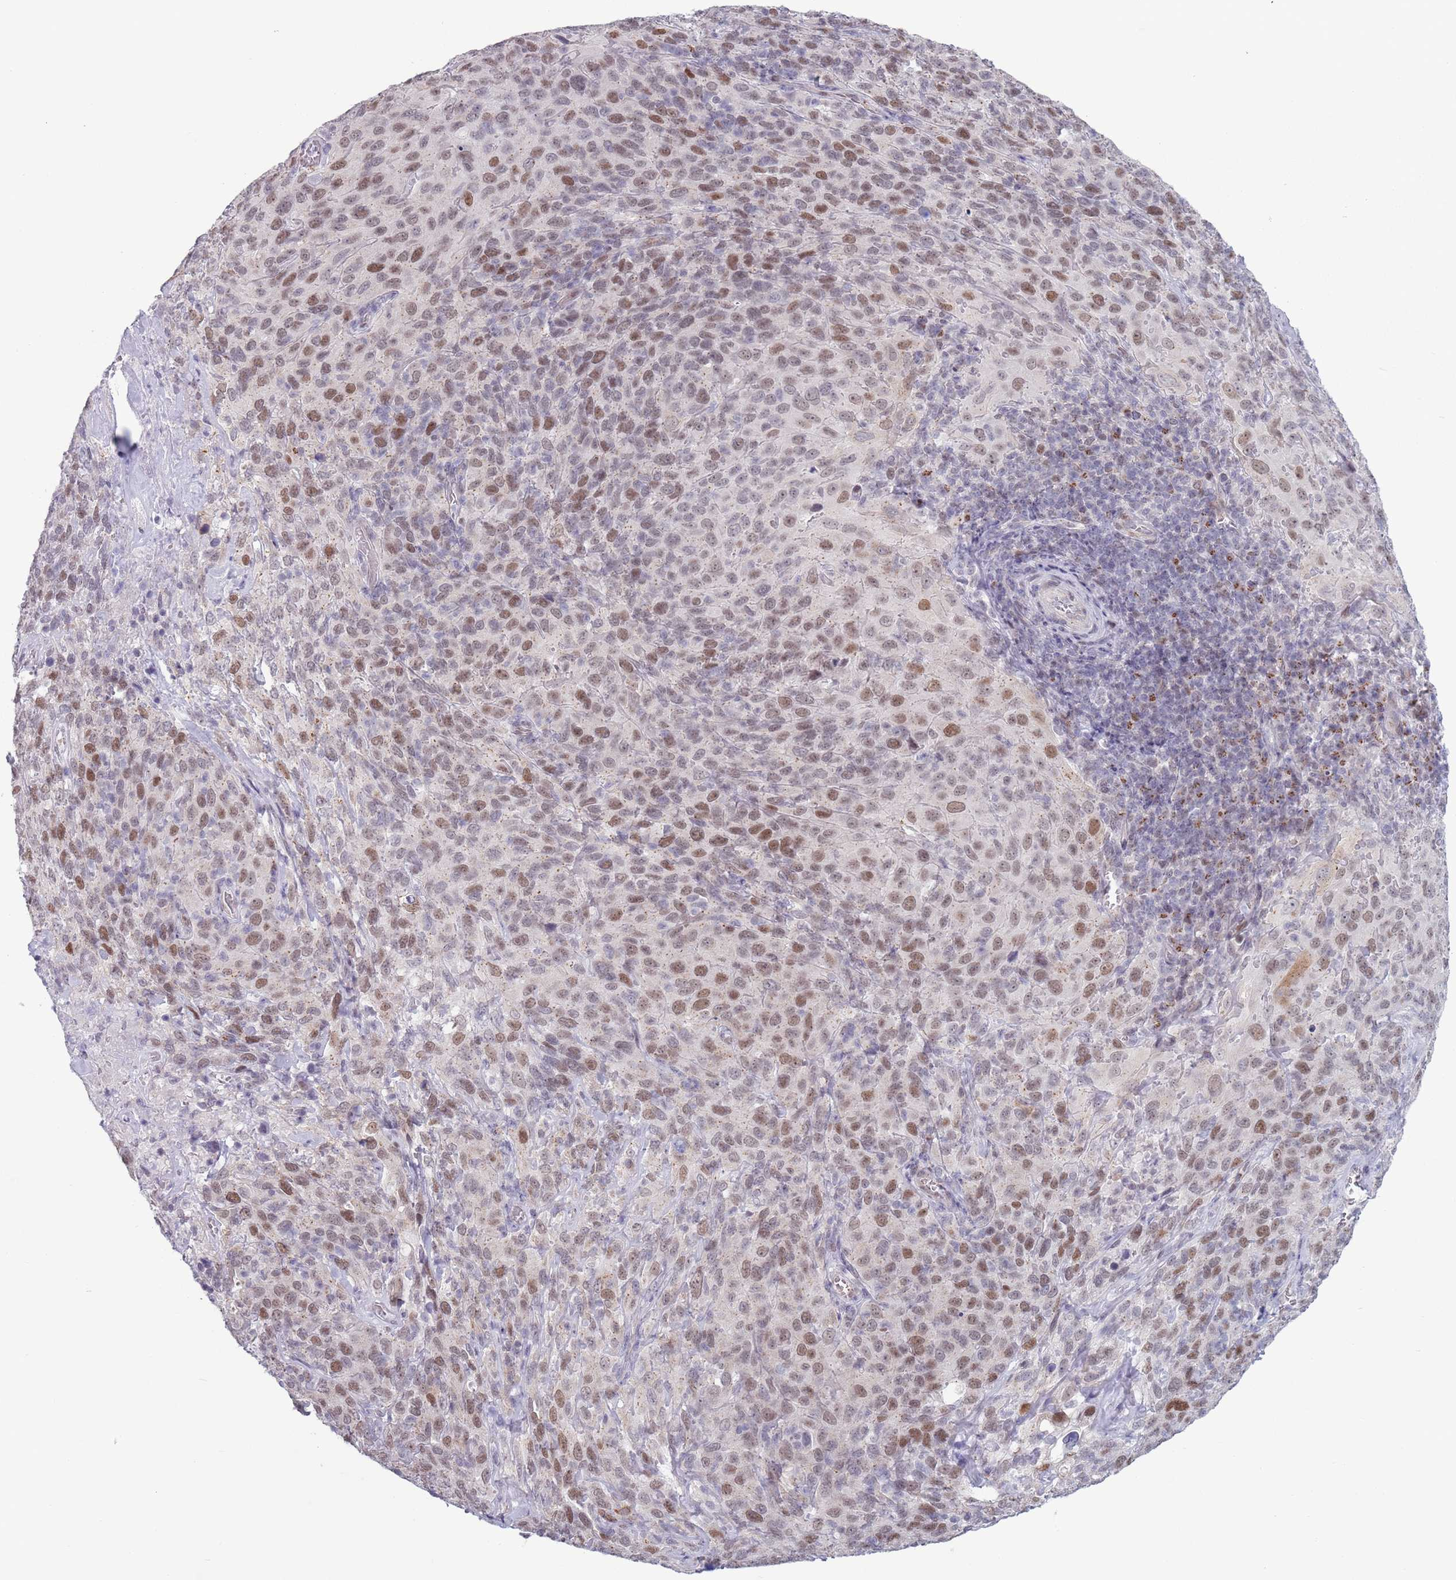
{"staining": {"intensity": "moderate", "quantity": ">75%", "location": "nuclear"}, "tissue": "cervical cancer", "cell_type": "Tumor cells", "image_type": "cancer", "snomed": [{"axis": "morphology", "description": "Squamous cell carcinoma, NOS"}, {"axis": "topography", "description": "Cervix"}], "caption": "Cervical squamous cell carcinoma tissue shows moderate nuclear expression in about >75% of tumor cells (Stains: DAB (3,3'-diaminobenzidine) in brown, nuclei in blue, Microscopy: brightfield microscopy at high magnification).", "gene": "ZKSCAN2", "patient": {"sex": "female", "age": 51}}